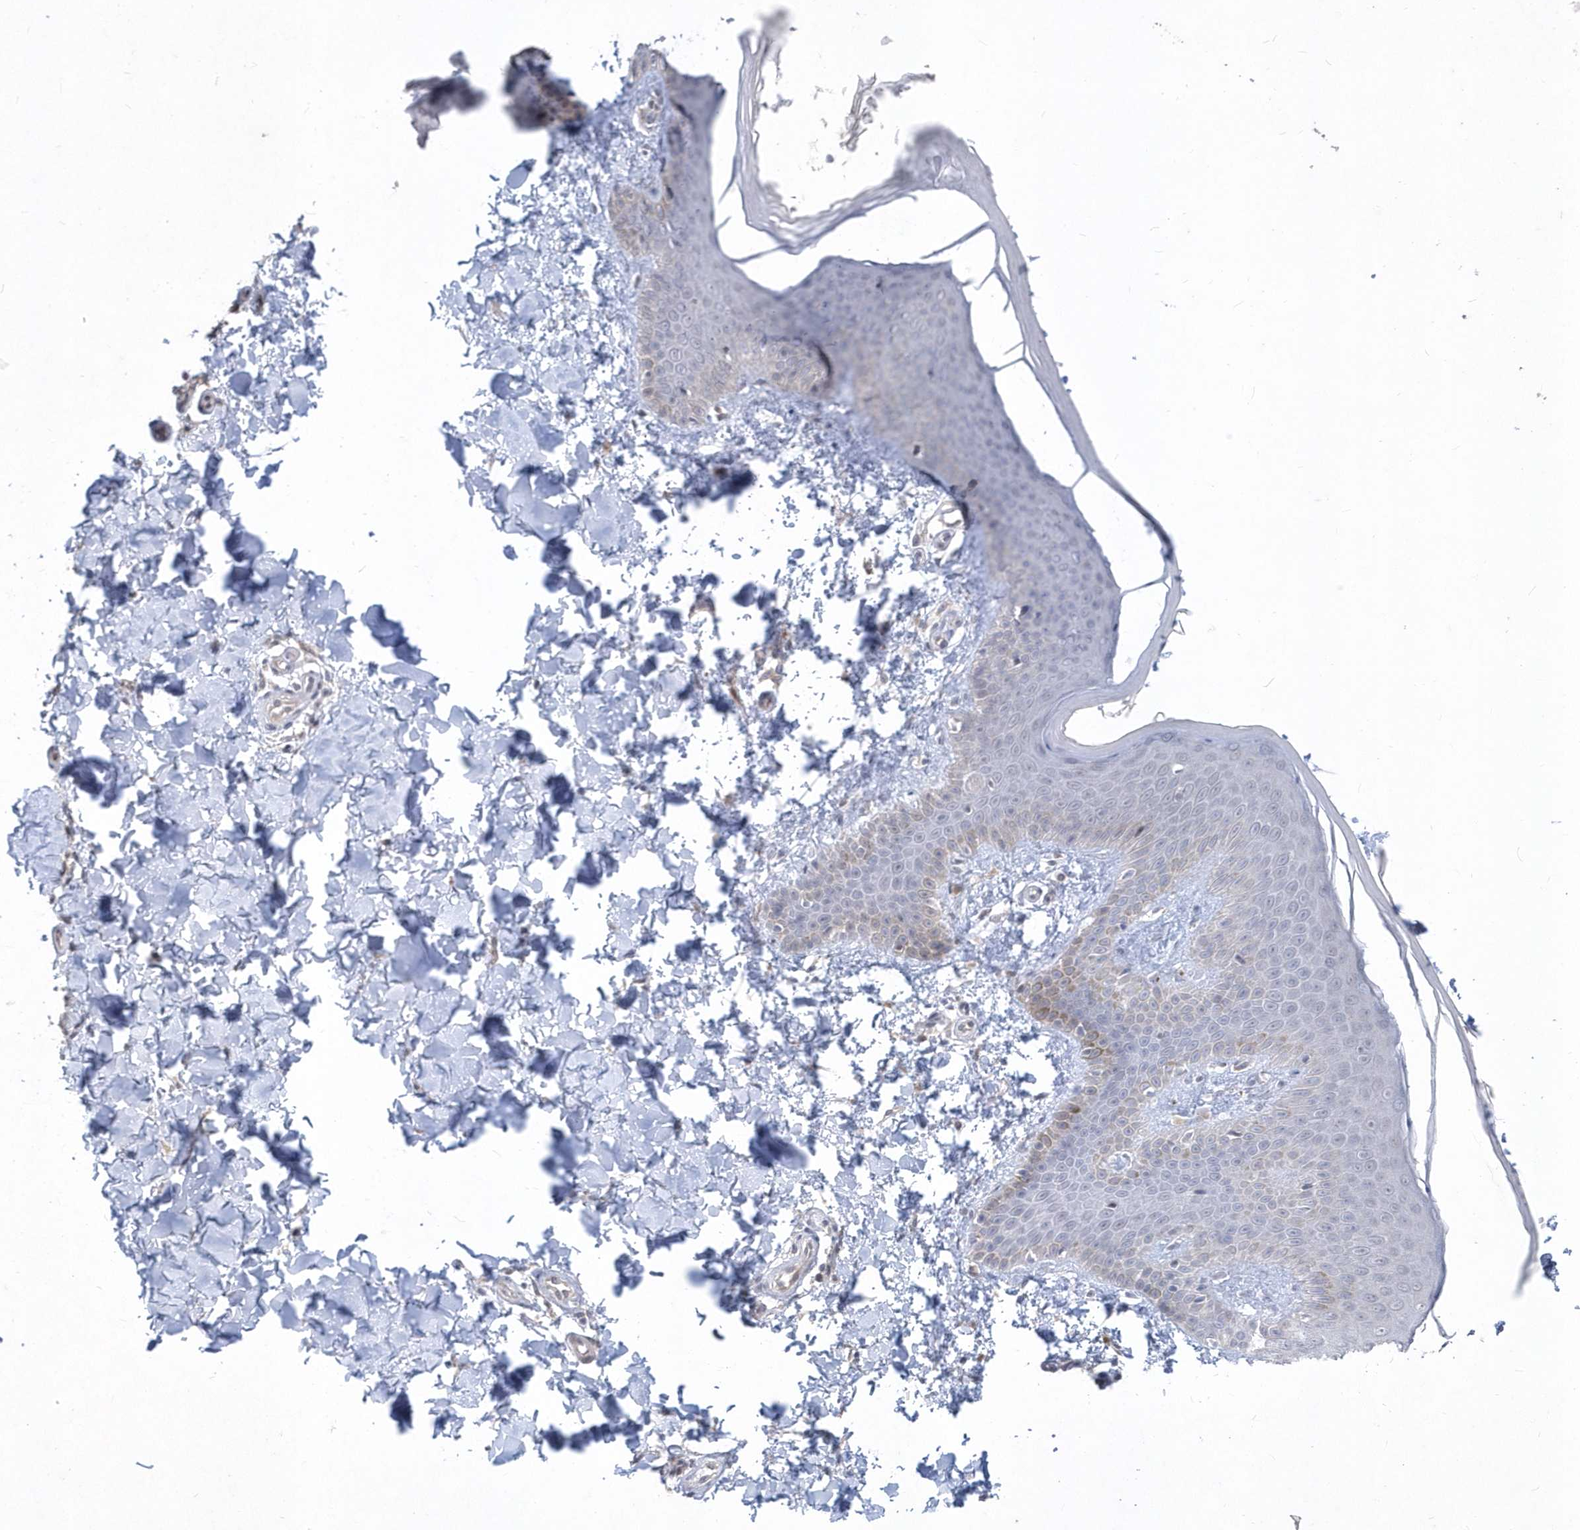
{"staining": {"intensity": "negative", "quantity": "none", "location": "none"}, "tissue": "skin", "cell_type": "Fibroblasts", "image_type": "normal", "snomed": [{"axis": "morphology", "description": "Normal tissue, NOS"}, {"axis": "topography", "description": "Skin"}], "caption": "Immunohistochemistry image of benign skin stained for a protein (brown), which displays no staining in fibroblasts.", "gene": "TSPEAR", "patient": {"sex": "male", "age": 36}}